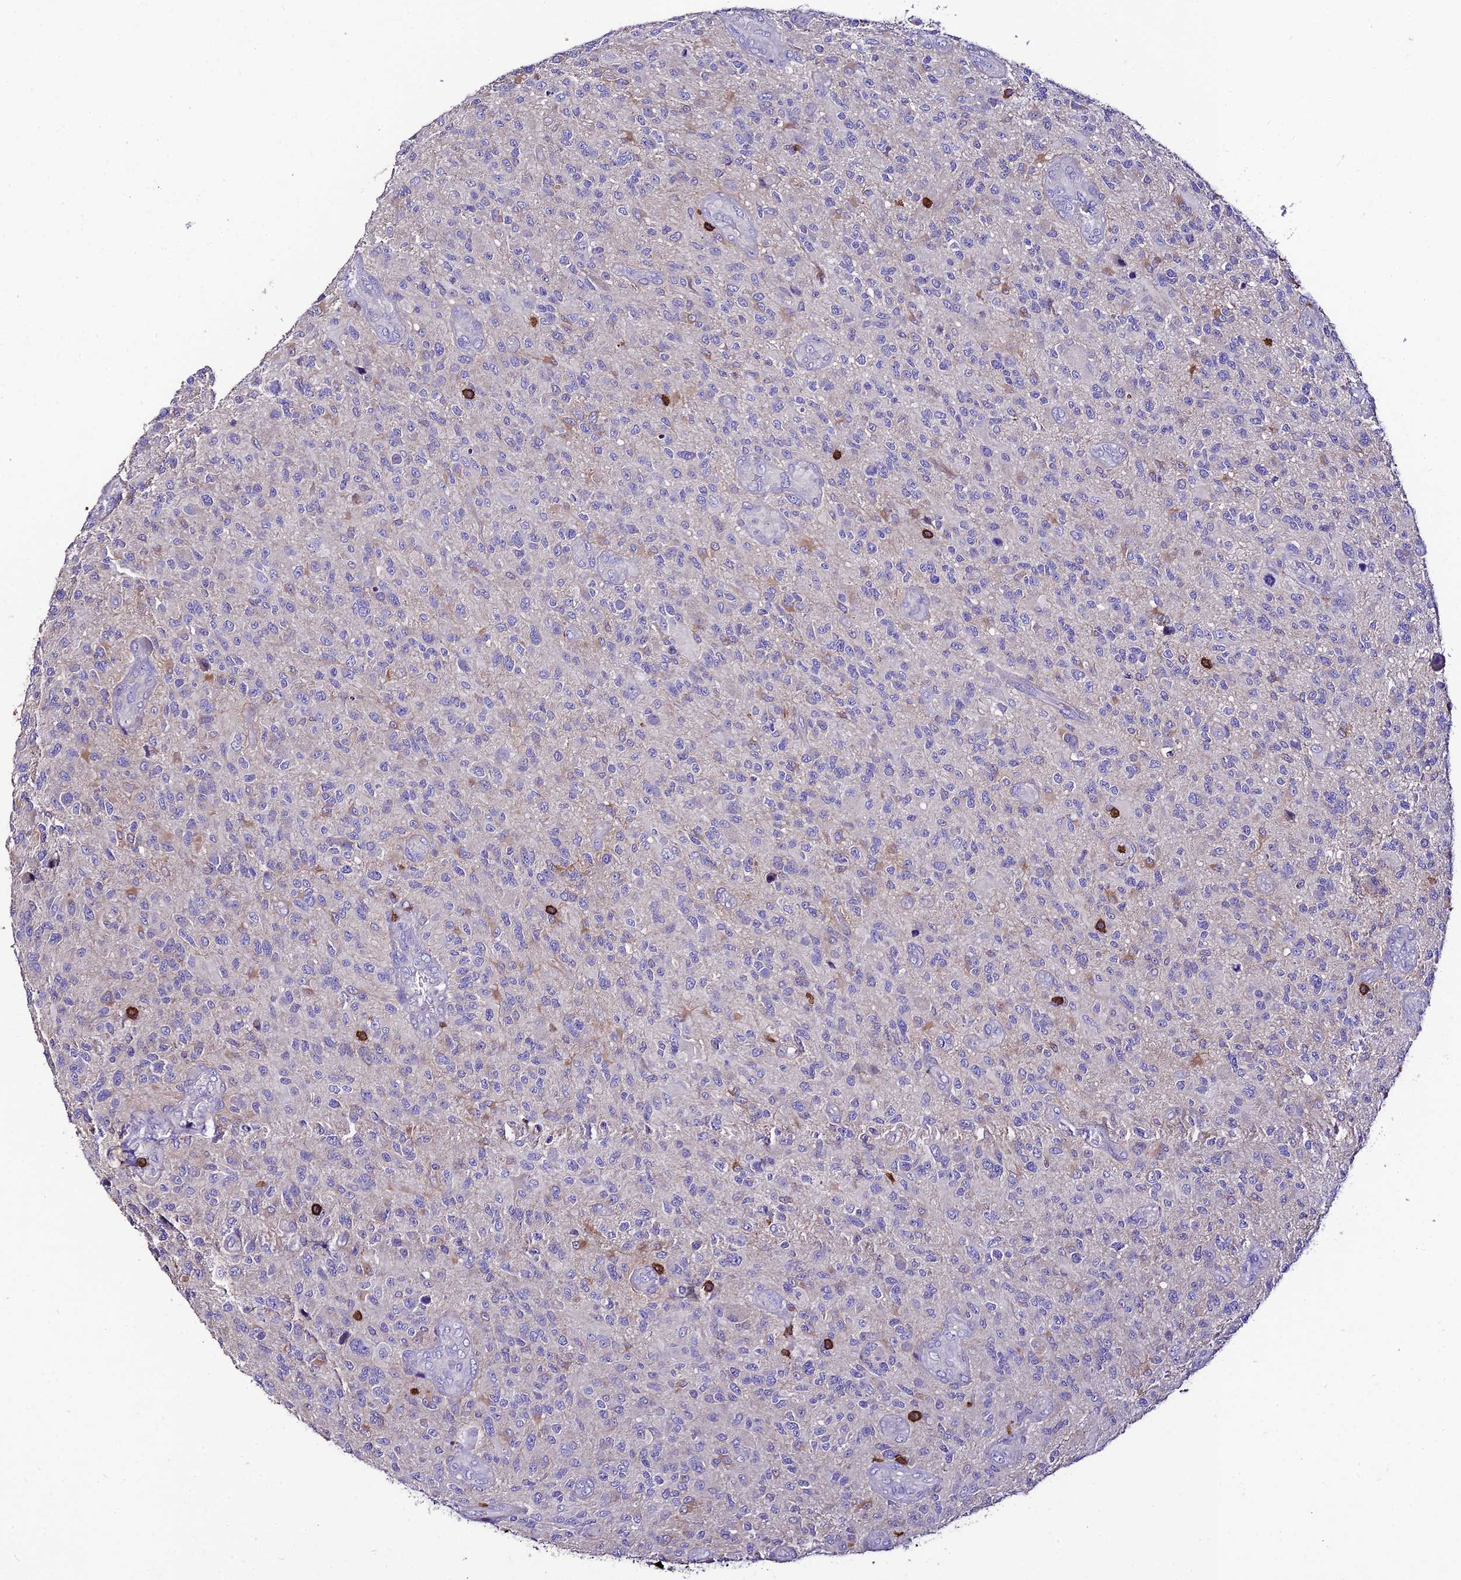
{"staining": {"intensity": "negative", "quantity": "none", "location": "none"}, "tissue": "glioma", "cell_type": "Tumor cells", "image_type": "cancer", "snomed": [{"axis": "morphology", "description": "Glioma, malignant, High grade"}, {"axis": "topography", "description": "Brain"}], "caption": "A micrograph of human malignant glioma (high-grade) is negative for staining in tumor cells. (IHC, brightfield microscopy, high magnification).", "gene": "PTPRCAP", "patient": {"sex": "male", "age": 47}}